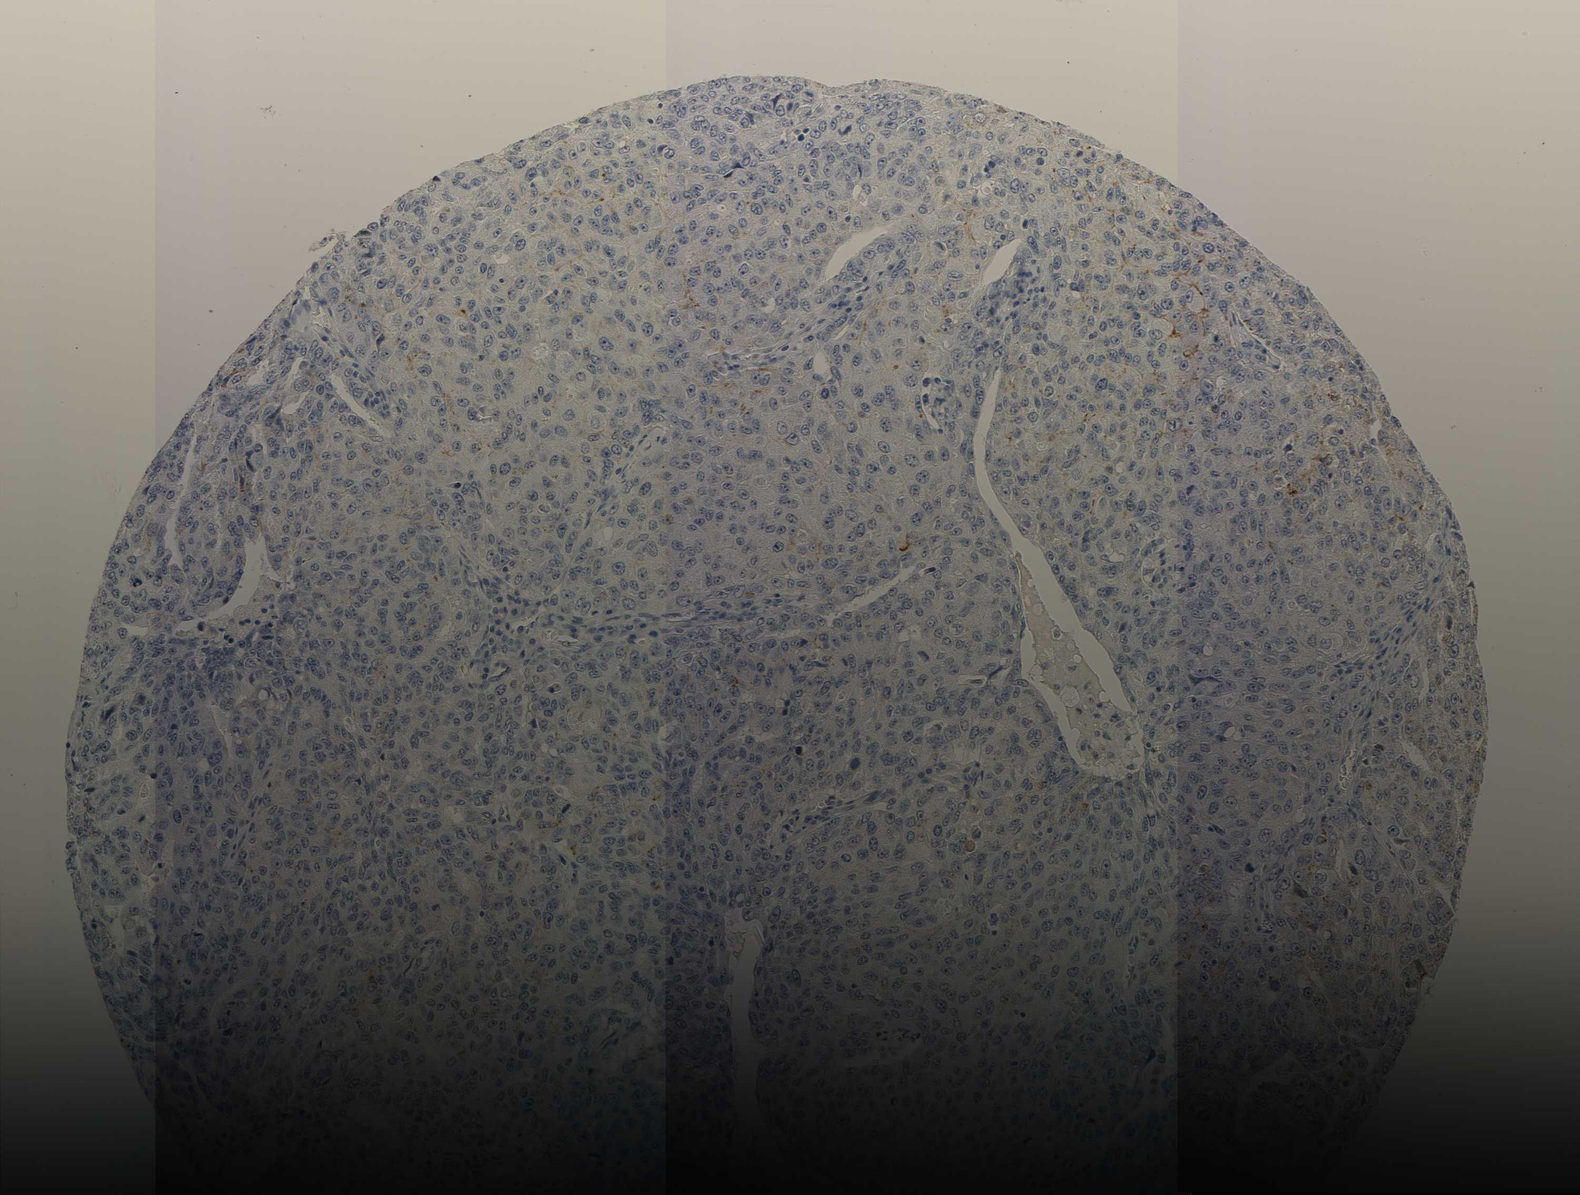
{"staining": {"intensity": "moderate", "quantity": "<25%", "location": "cytoplasmic/membranous"}, "tissue": "ovarian cancer", "cell_type": "Tumor cells", "image_type": "cancer", "snomed": [{"axis": "morphology", "description": "Carcinoma, endometroid"}, {"axis": "topography", "description": "Ovary"}], "caption": "Ovarian cancer stained with DAB immunohistochemistry reveals low levels of moderate cytoplasmic/membranous expression in about <25% of tumor cells. (Brightfield microscopy of DAB IHC at high magnification).", "gene": "ACP3", "patient": {"sex": "female", "age": 62}}